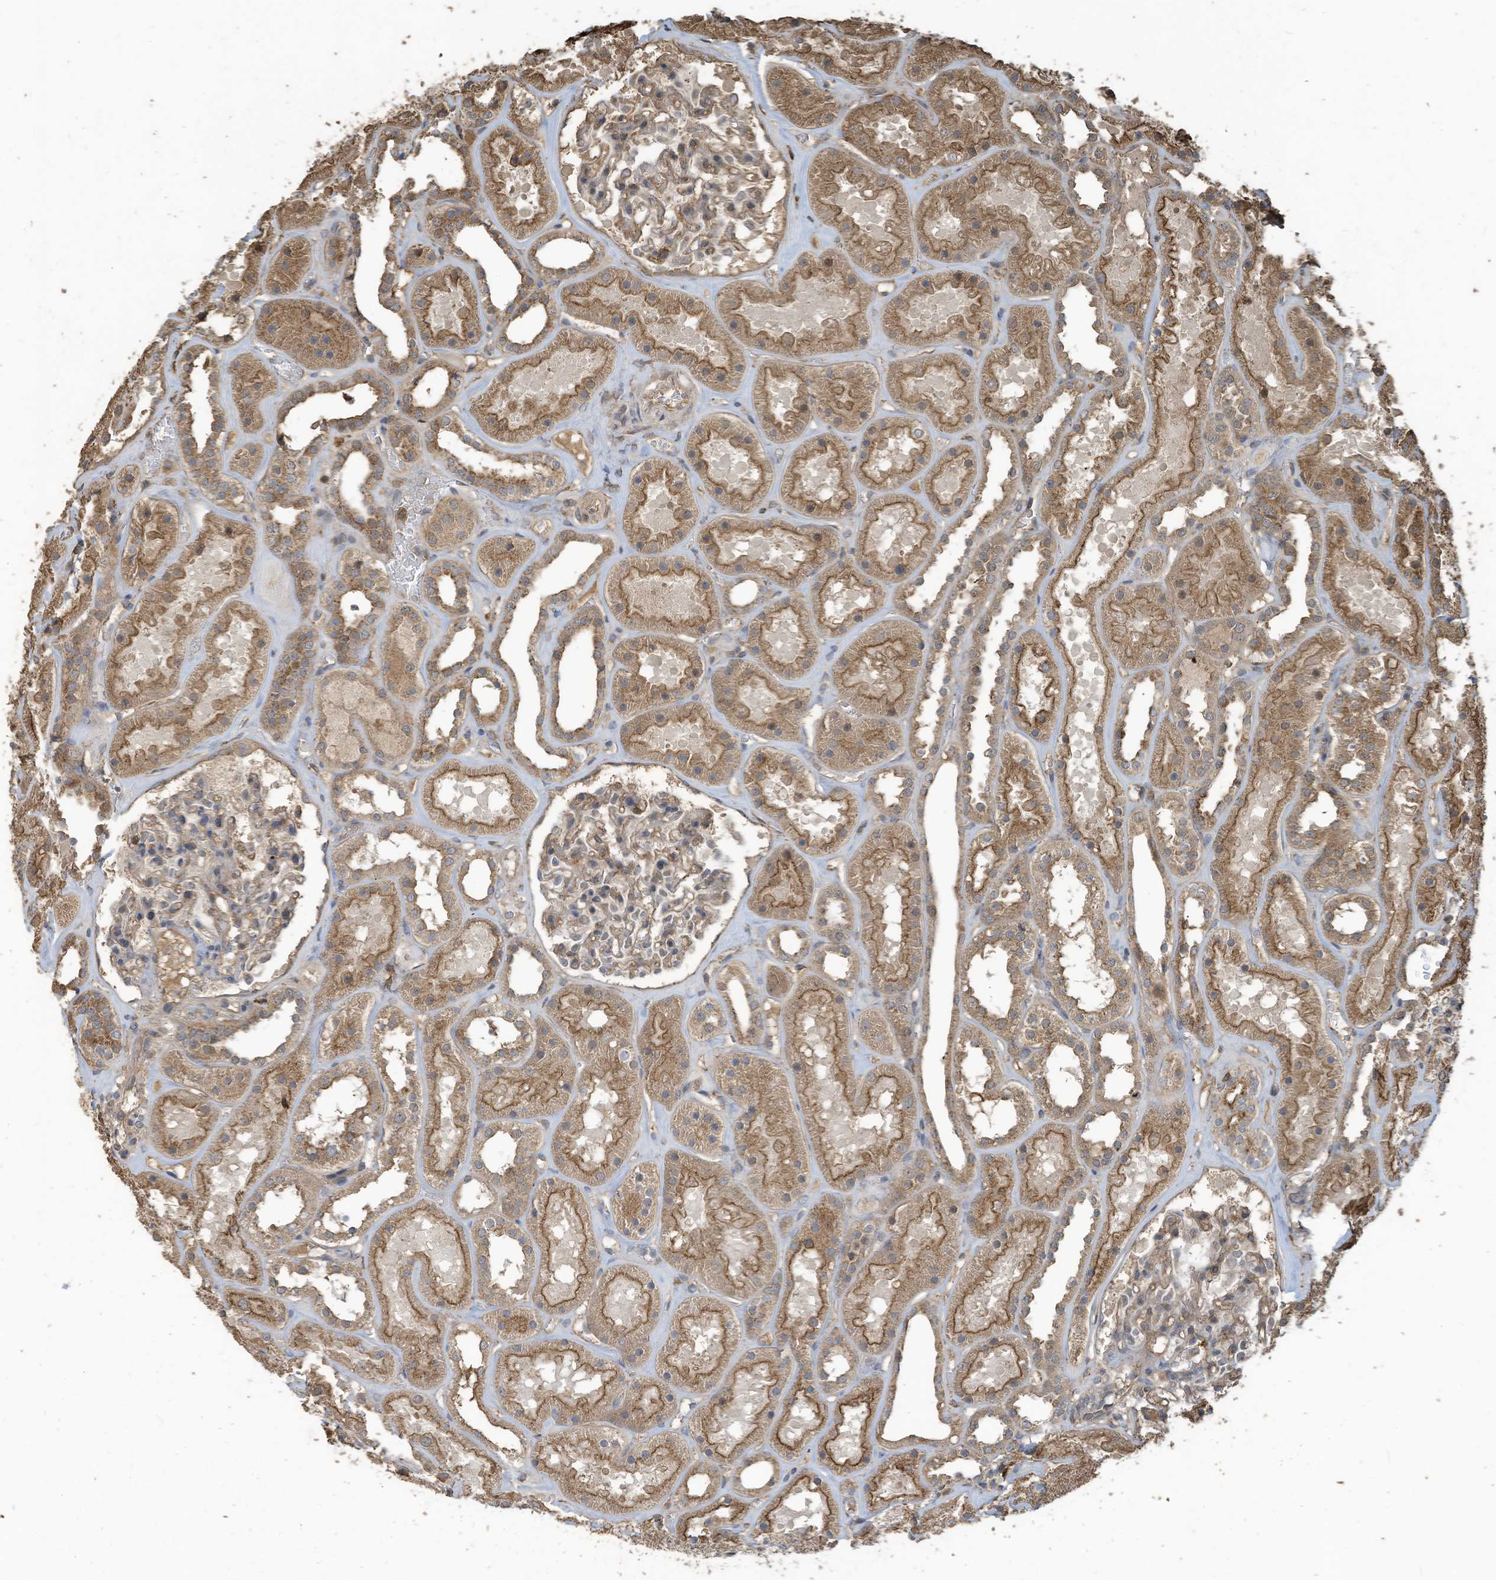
{"staining": {"intensity": "weak", "quantity": "25%-75%", "location": "cytoplasmic/membranous"}, "tissue": "kidney", "cell_type": "Cells in glomeruli", "image_type": "normal", "snomed": [{"axis": "morphology", "description": "Normal tissue, NOS"}, {"axis": "topography", "description": "Kidney"}], "caption": "DAB (3,3'-diaminobenzidine) immunohistochemical staining of benign human kidney displays weak cytoplasmic/membranous protein positivity in about 25%-75% of cells in glomeruli. (Stains: DAB in brown, nuclei in blue, Microscopy: brightfield microscopy at high magnification).", "gene": "COX10", "patient": {"sex": "female", "age": 41}}